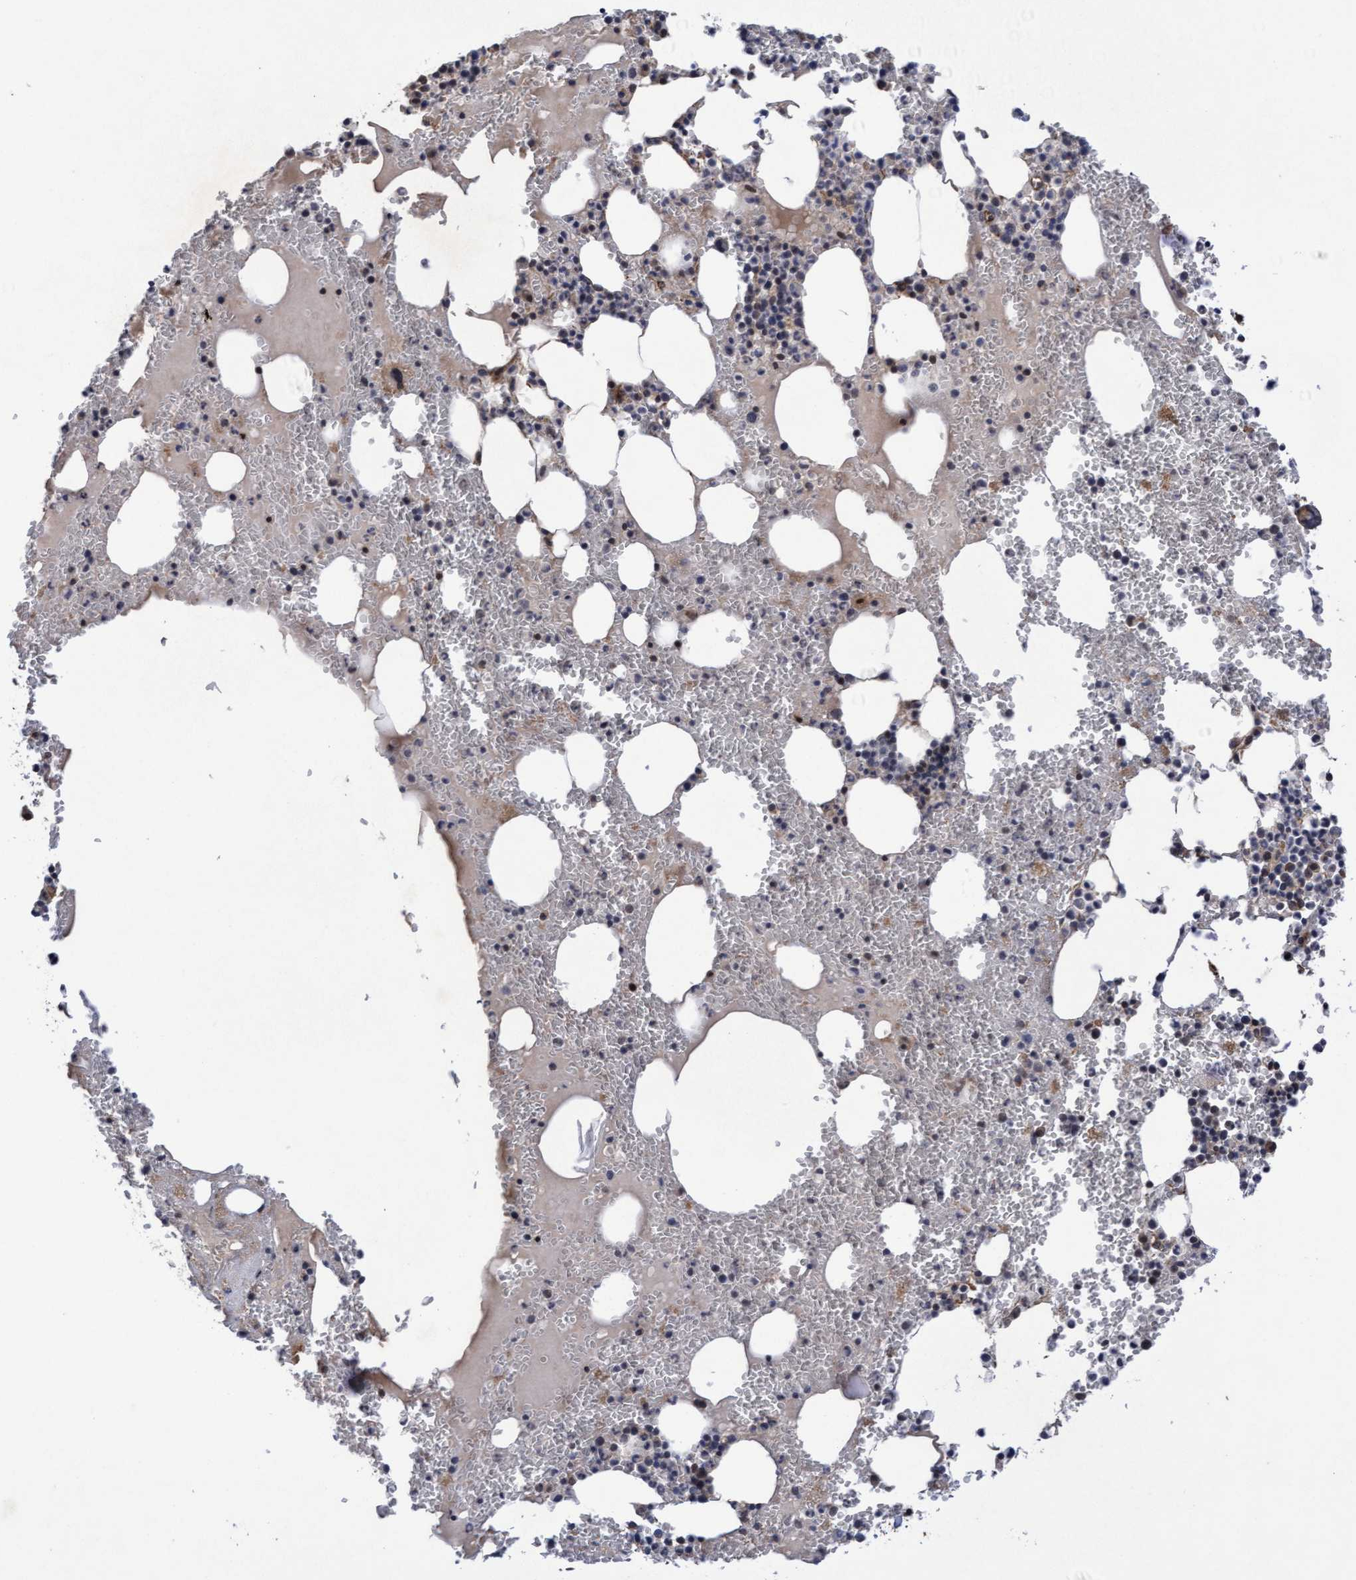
{"staining": {"intensity": "moderate", "quantity": "<25%", "location": "cytoplasmic/membranous"}, "tissue": "bone marrow", "cell_type": "Hematopoietic cells", "image_type": "normal", "snomed": [{"axis": "morphology", "description": "Normal tissue, NOS"}, {"axis": "morphology", "description": "Inflammation, NOS"}, {"axis": "topography", "description": "Bone marrow"}], "caption": "IHC of unremarkable bone marrow reveals low levels of moderate cytoplasmic/membranous positivity in approximately <25% of hematopoietic cells. (IHC, brightfield microscopy, high magnification).", "gene": "COBL", "patient": {"sex": "female", "age": 67}}